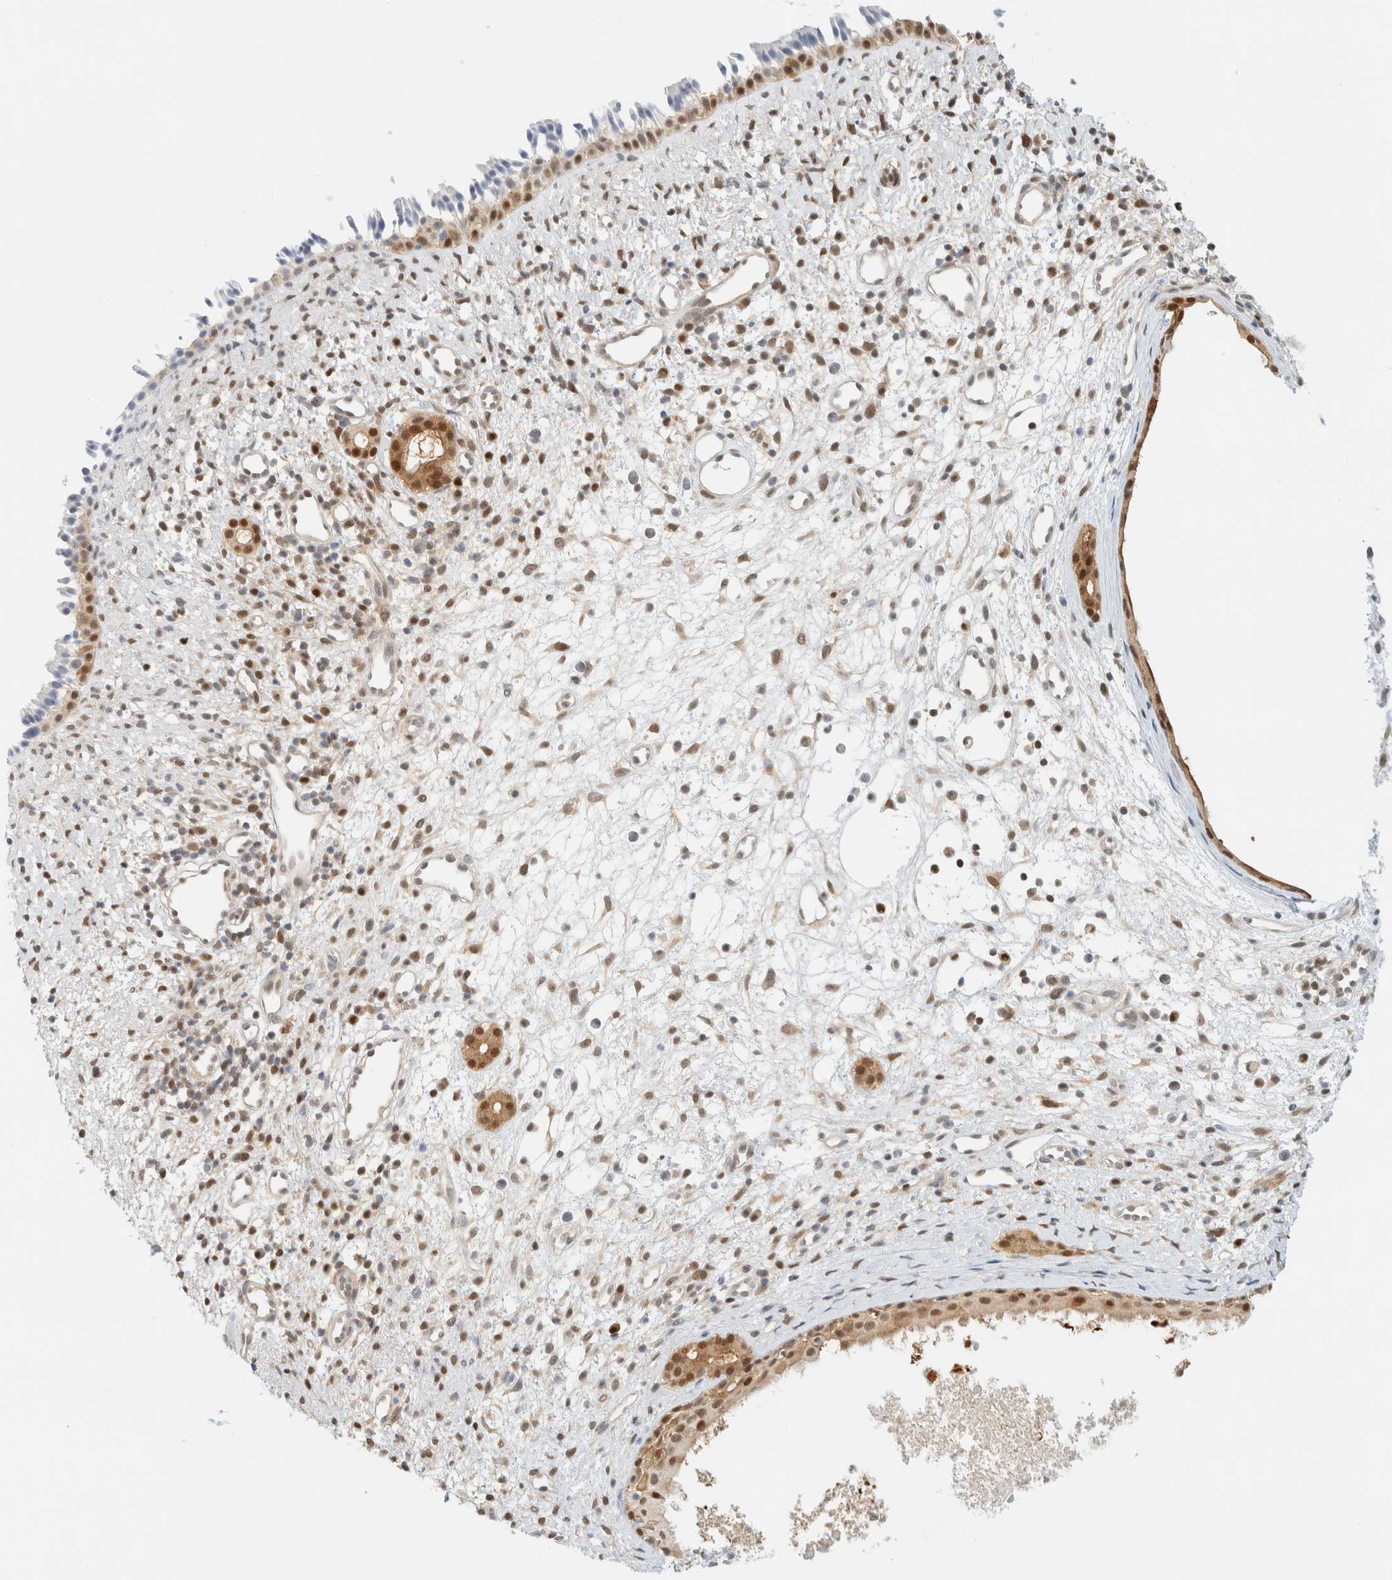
{"staining": {"intensity": "moderate", "quantity": ">75%", "location": "cytoplasmic/membranous,nuclear"}, "tissue": "nasopharynx", "cell_type": "Respiratory epithelial cells", "image_type": "normal", "snomed": [{"axis": "morphology", "description": "Normal tissue, NOS"}, {"axis": "topography", "description": "Nasopharynx"}], "caption": "IHC staining of benign nasopharynx, which demonstrates medium levels of moderate cytoplasmic/membranous,nuclear staining in approximately >75% of respiratory epithelial cells indicating moderate cytoplasmic/membranous,nuclear protein staining. The staining was performed using DAB (3,3'-diaminobenzidine) (brown) for protein detection and nuclei were counterstained in hematoxylin (blue).", "gene": "ZBTB37", "patient": {"sex": "male", "age": 22}}